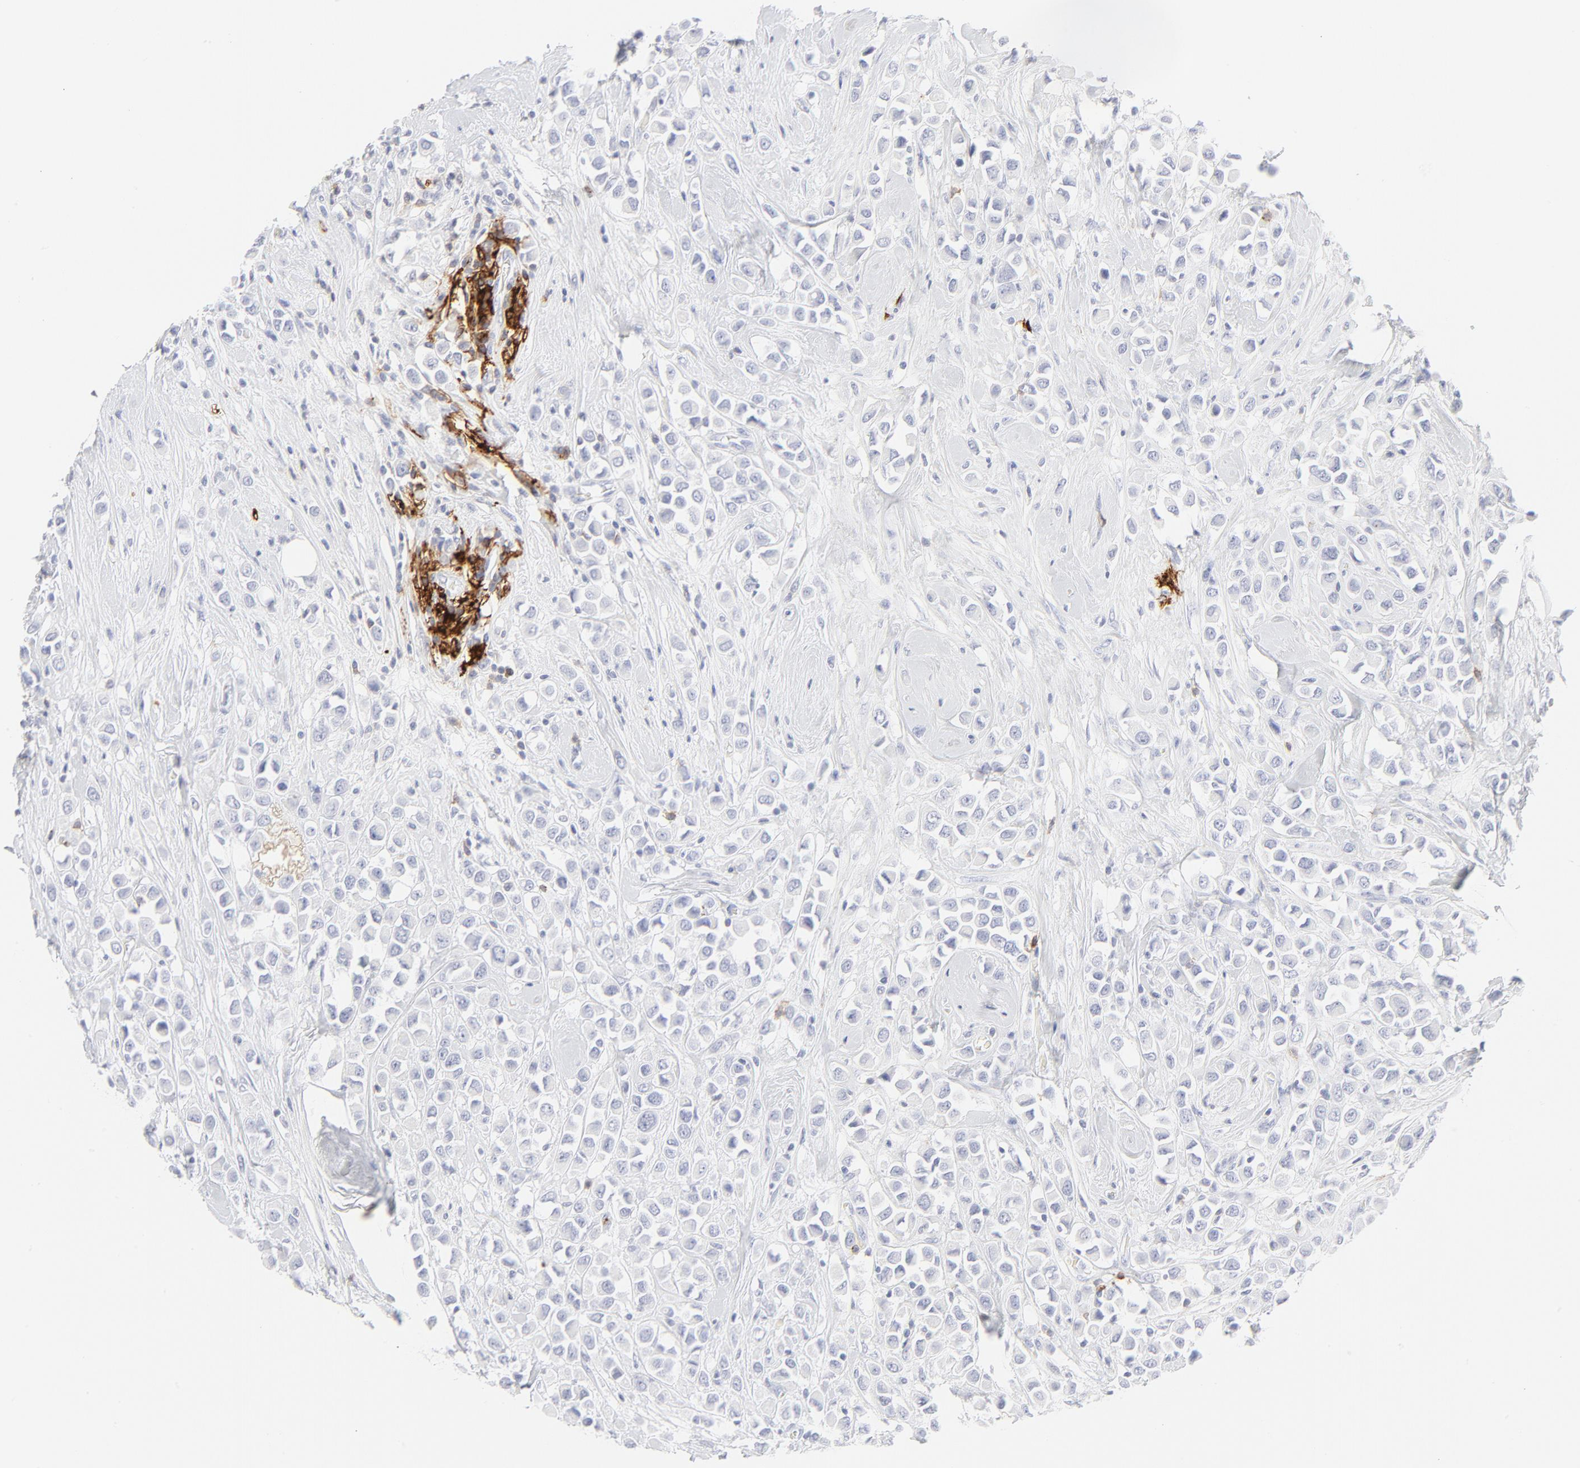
{"staining": {"intensity": "negative", "quantity": "none", "location": "none"}, "tissue": "breast cancer", "cell_type": "Tumor cells", "image_type": "cancer", "snomed": [{"axis": "morphology", "description": "Duct carcinoma"}, {"axis": "topography", "description": "Breast"}], "caption": "Human invasive ductal carcinoma (breast) stained for a protein using IHC displays no expression in tumor cells.", "gene": "CCR7", "patient": {"sex": "female", "age": 61}}